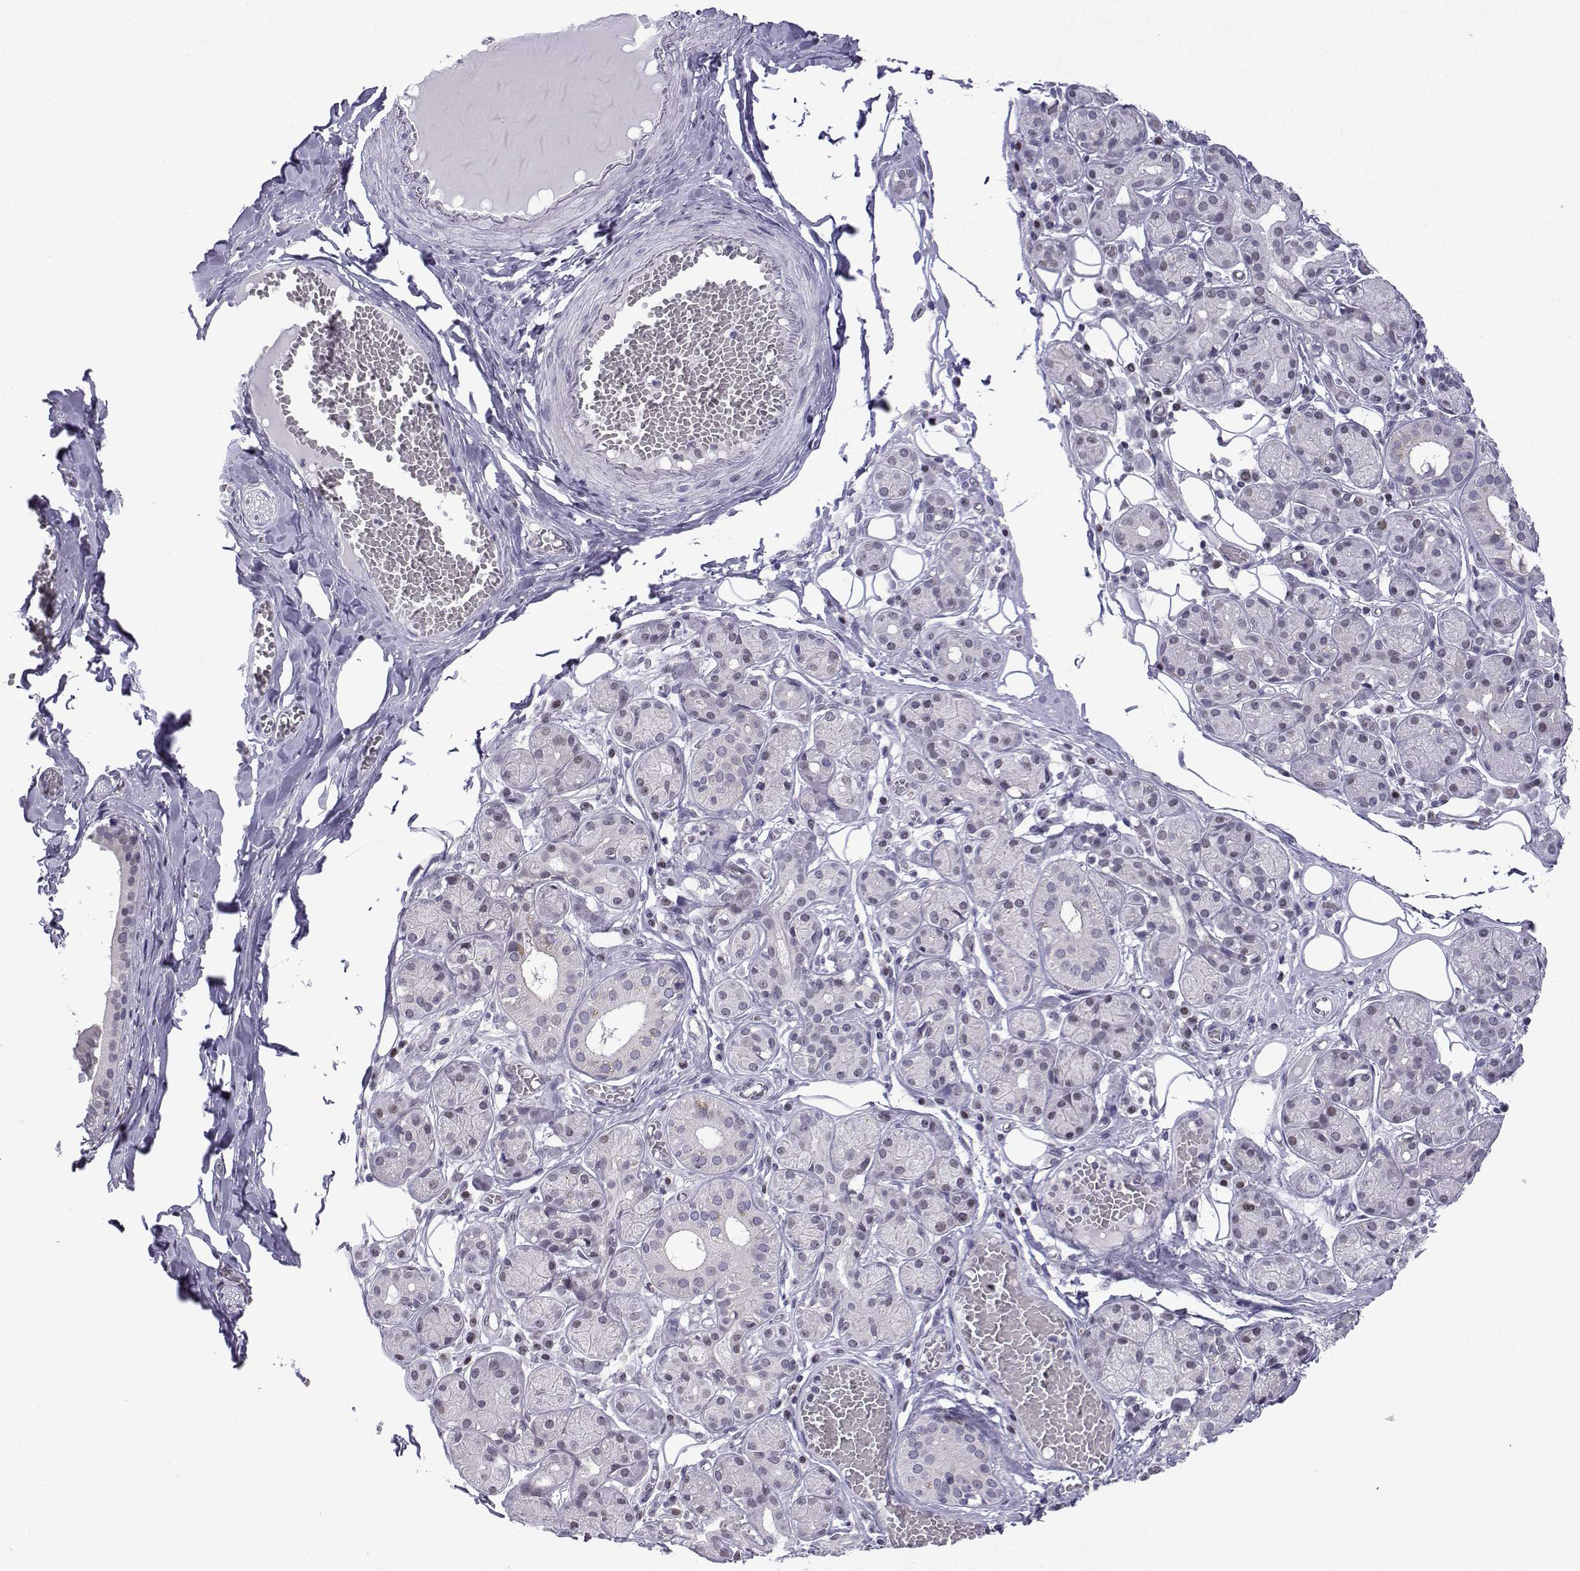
{"staining": {"intensity": "negative", "quantity": "none", "location": "none"}, "tissue": "salivary gland", "cell_type": "Glandular cells", "image_type": "normal", "snomed": [{"axis": "morphology", "description": "Normal tissue, NOS"}, {"axis": "topography", "description": "Salivary gland"}, {"axis": "topography", "description": "Peripheral nerve tissue"}], "caption": "Glandular cells are negative for protein expression in benign human salivary gland. The staining is performed using DAB (3,3'-diaminobenzidine) brown chromogen with nuclei counter-stained in using hematoxylin.", "gene": "INCENP", "patient": {"sex": "male", "age": 71}}